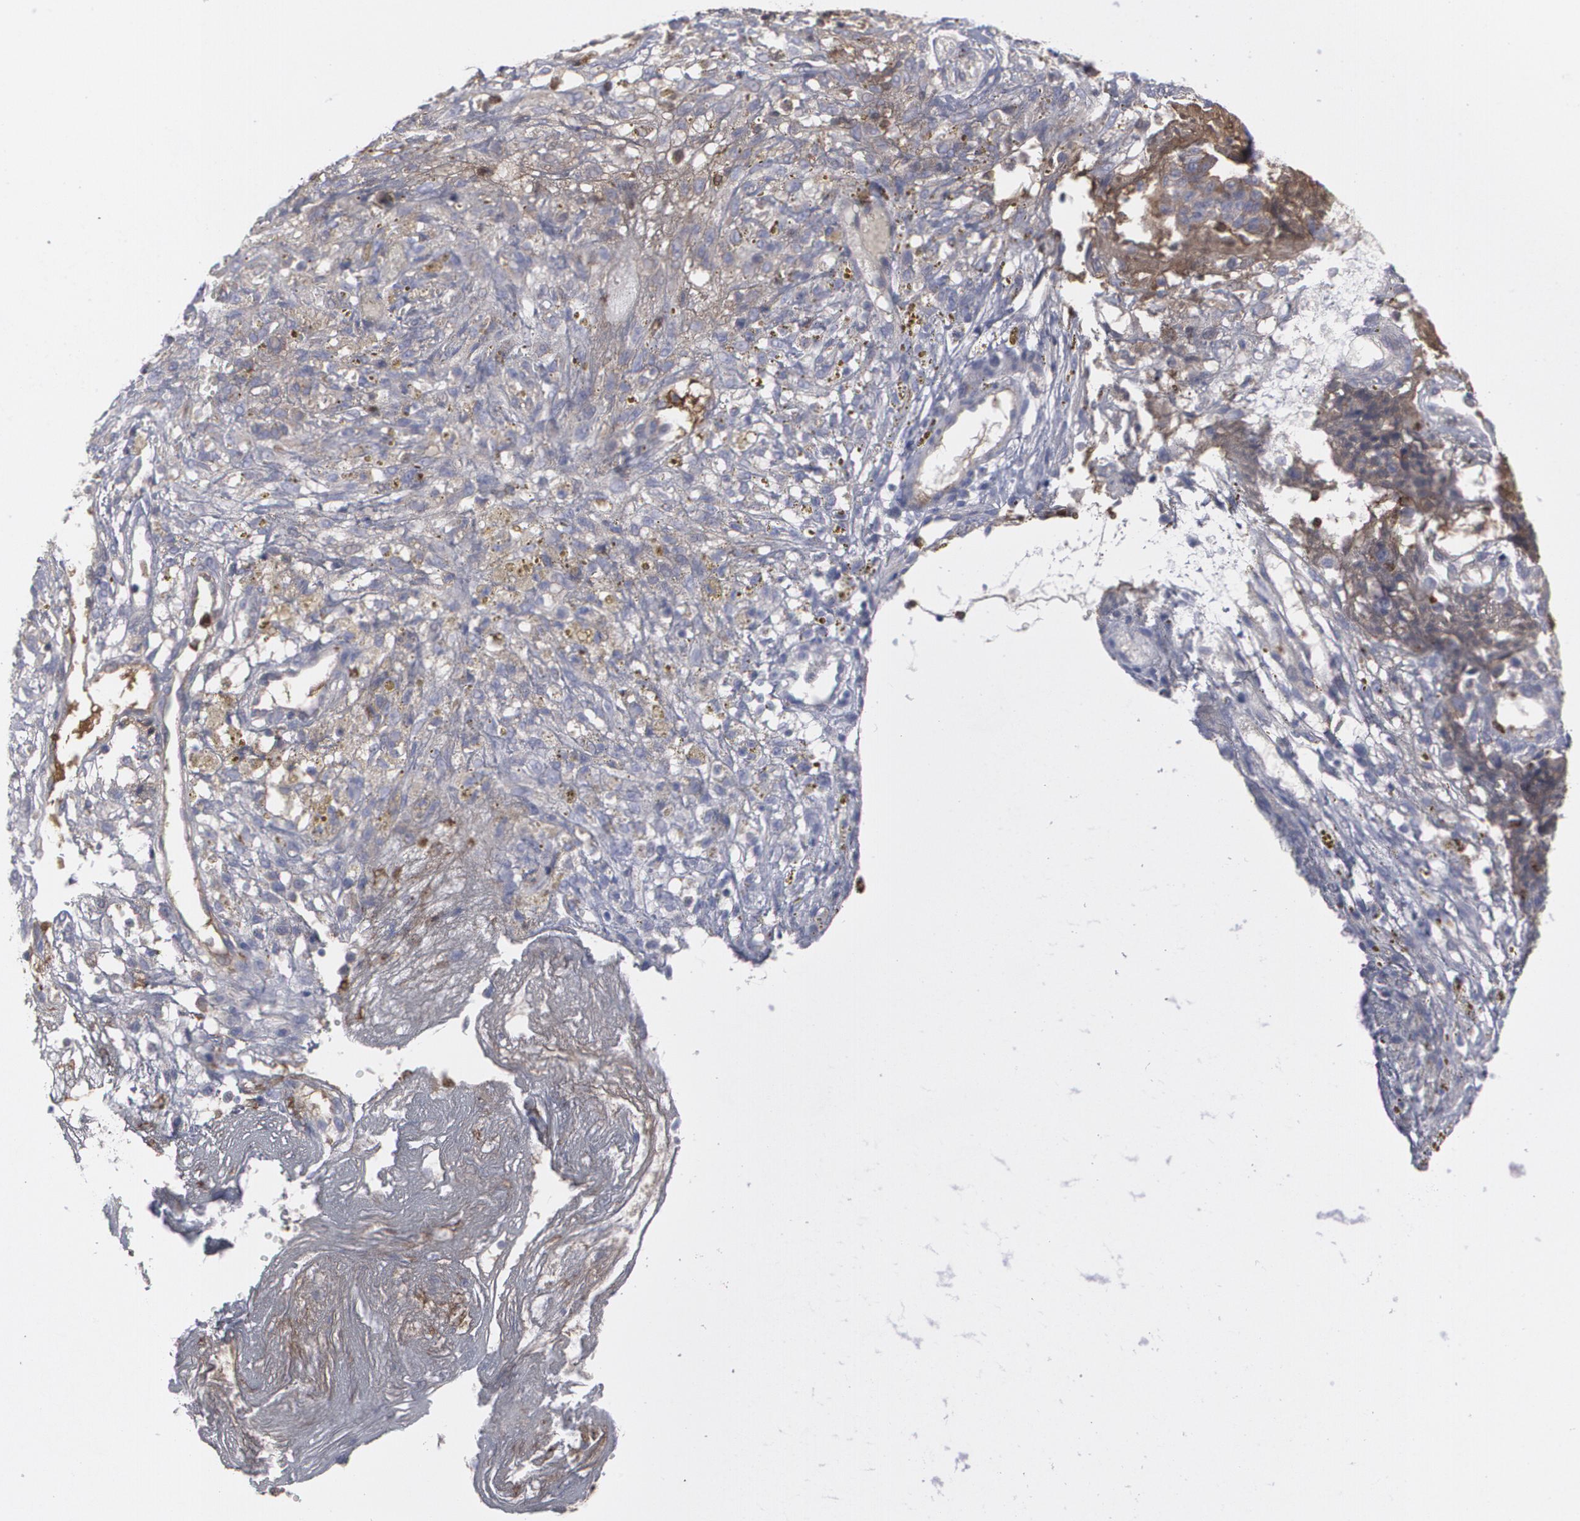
{"staining": {"intensity": "negative", "quantity": "none", "location": "none"}, "tissue": "ovarian cancer", "cell_type": "Tumor cells", "image_type": "cancer", "snomed": [{"axis": "morphology", "description": "Cystadenocarcinoma, serous, NOS"}, {"axis": "topography", "description": "Ovary"}], "caption": "Immunohistochemical staining of human ovarian cancer (serous cystadenocarcinoma) shows no significant positivity in tumor cells. Brightfield microscopy of IHC stained with DAB (brown) and hematoxylin (blue), captured at high magnification.", "gene": "LRG1", "patient": {"sex": "female", "age": 75}}